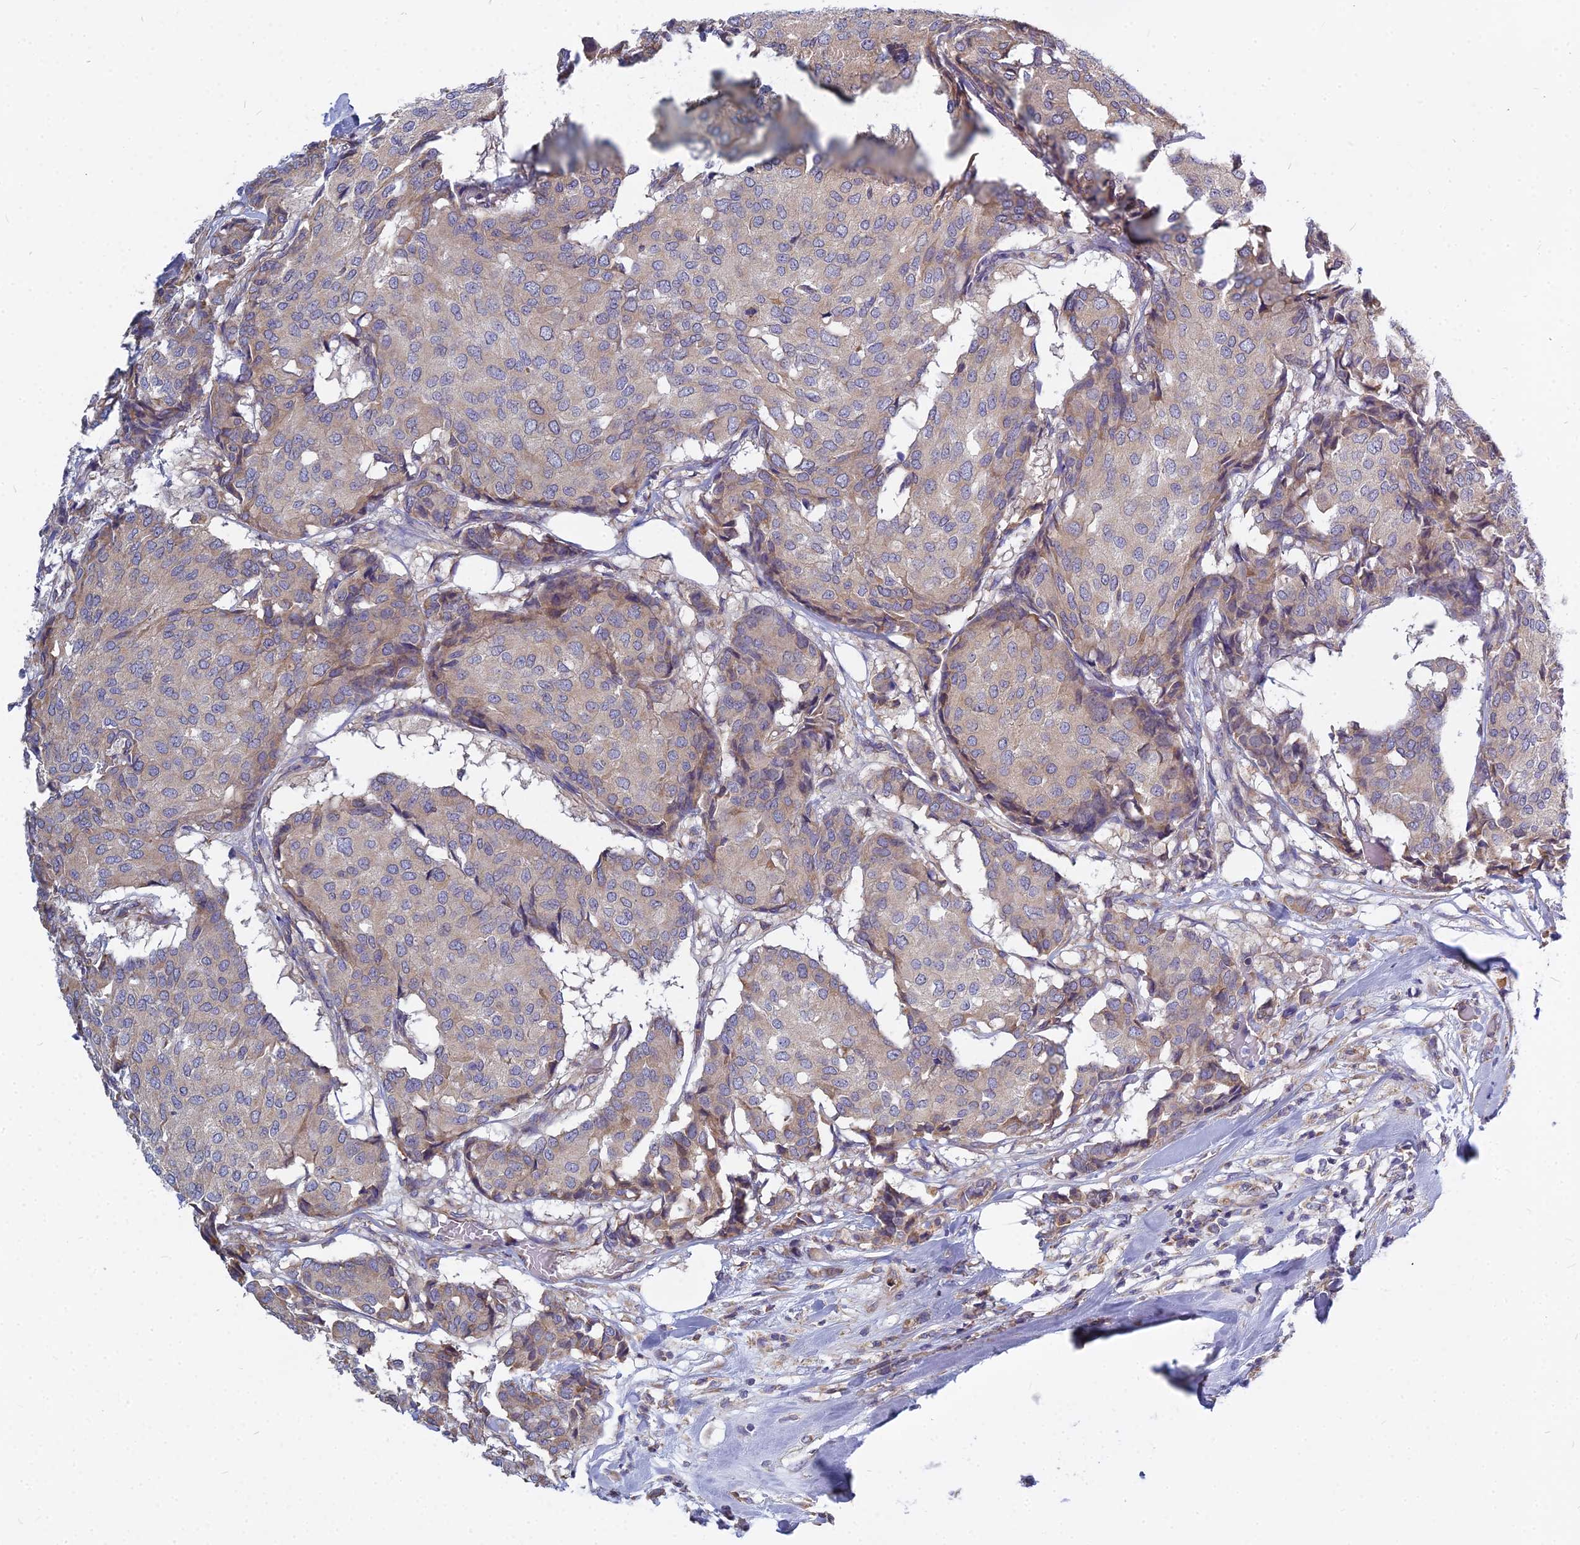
{"staining": {"intensity": "weak", "quantity": "25%-75%", "location": "cytoplasmic/membranous"}, "tissue": "breast cancer", "cell_type": "Tumor cells", "image_type": "cancer", "snomed": [{"axis": "morphology", "description": "Duct carcinoma"}, {"axis": "topography", "description": "Breast"}], "caption": "High-magnification brightfield microscopy of breast invasive ductal carcinoma stained with DAB (brown) and counterstained with hematoxylin (blue). tumor cells exhibit weak cytoplasmic/membranous positivity is seen in approximately25%-75% of cells.", "gene": "KIAA1143", "patient": {"sex": "female", "age": 75}}